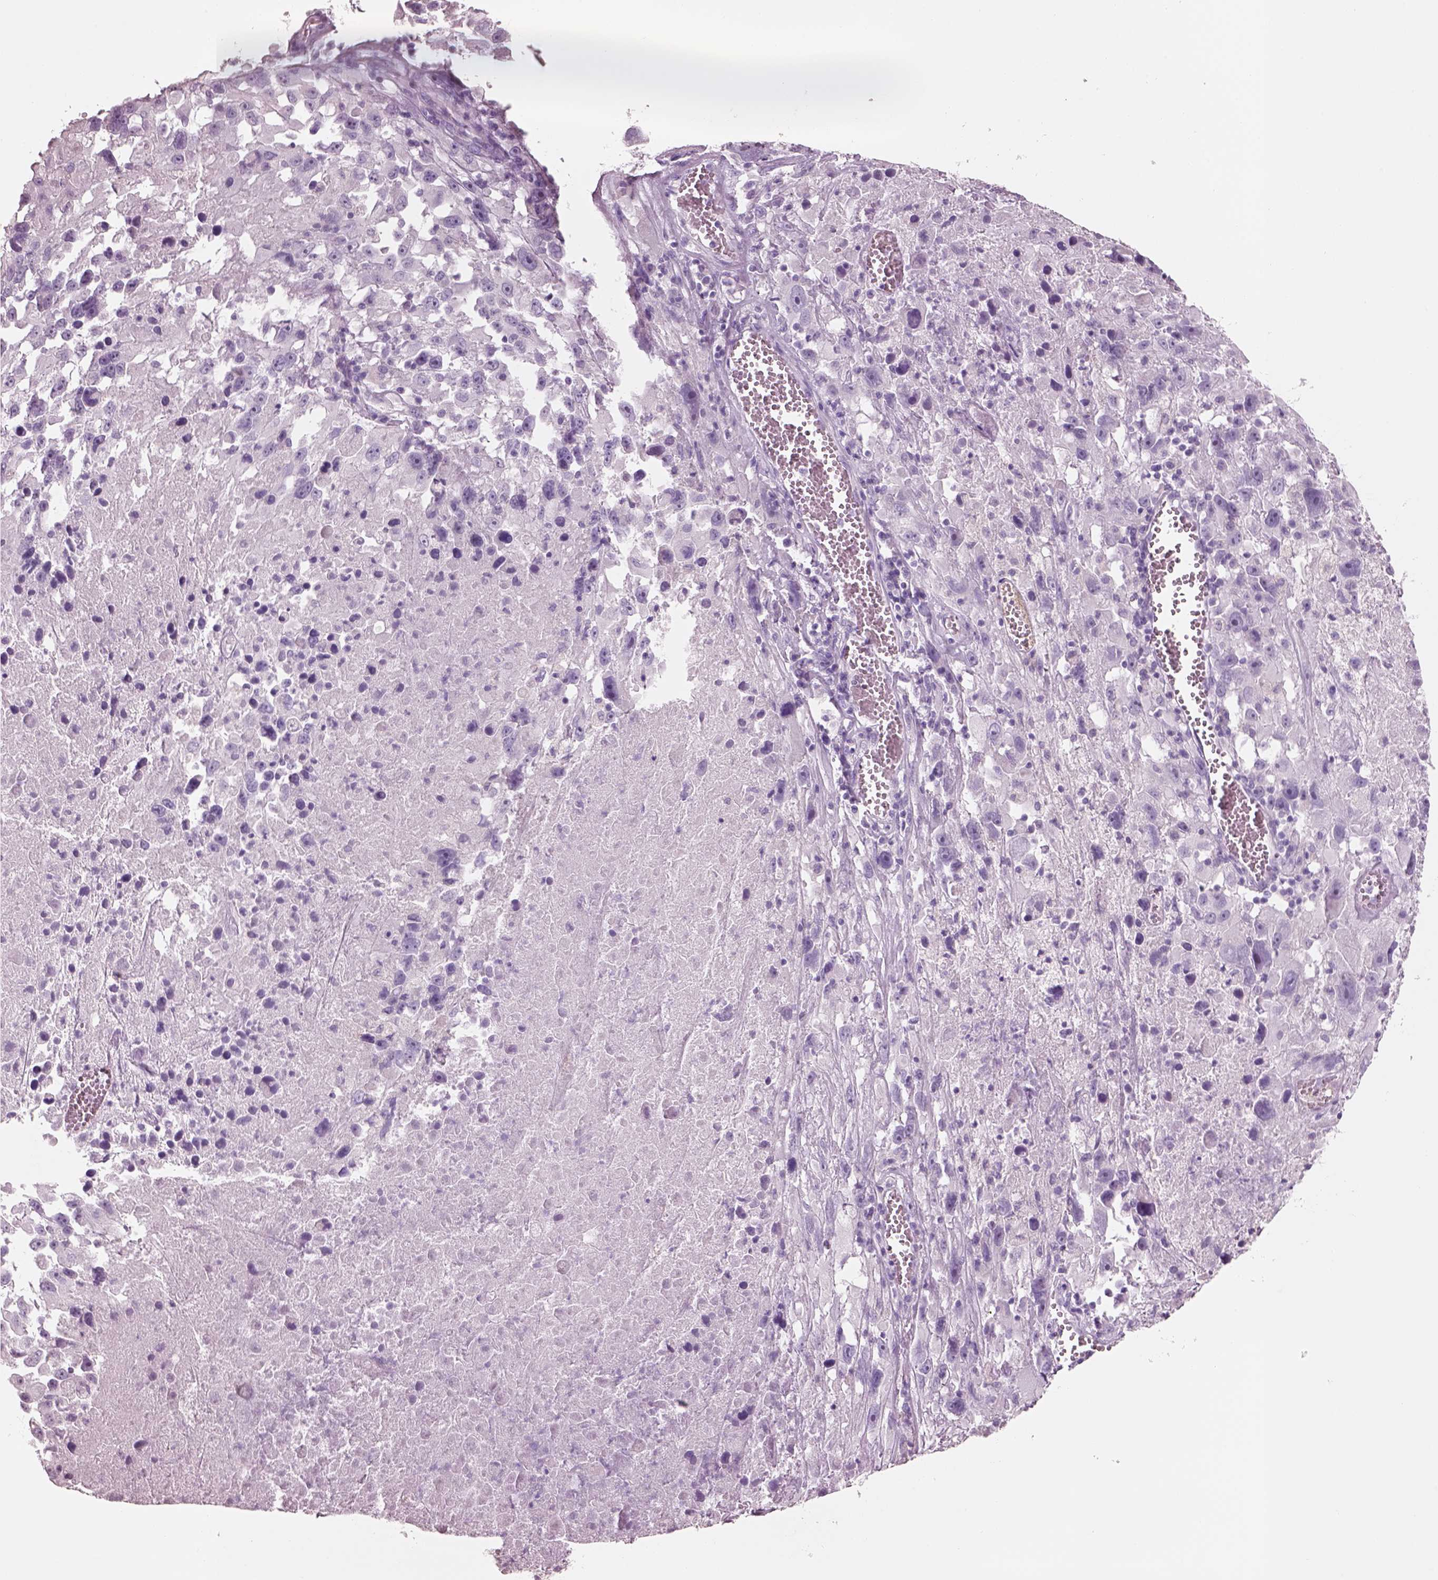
{"staining": {"intensity": "negative", "quantity": "none", "location": "none"}, "tissue": "melanoma", "cell_type": "Tumor cells", "image_type": "cancer", "snomed": [{"axis": "morphology", "description": "Malignant melanoma, Metastatic site"}, {"axis": "topography", "description": "Lymph node"}], "caption": "Human melanoma stained for a protein using immunohistochemistry exhibits no staining in tumor cells.", "gene": "PNOC", "patient": {"sex": "male", "age": 50}}